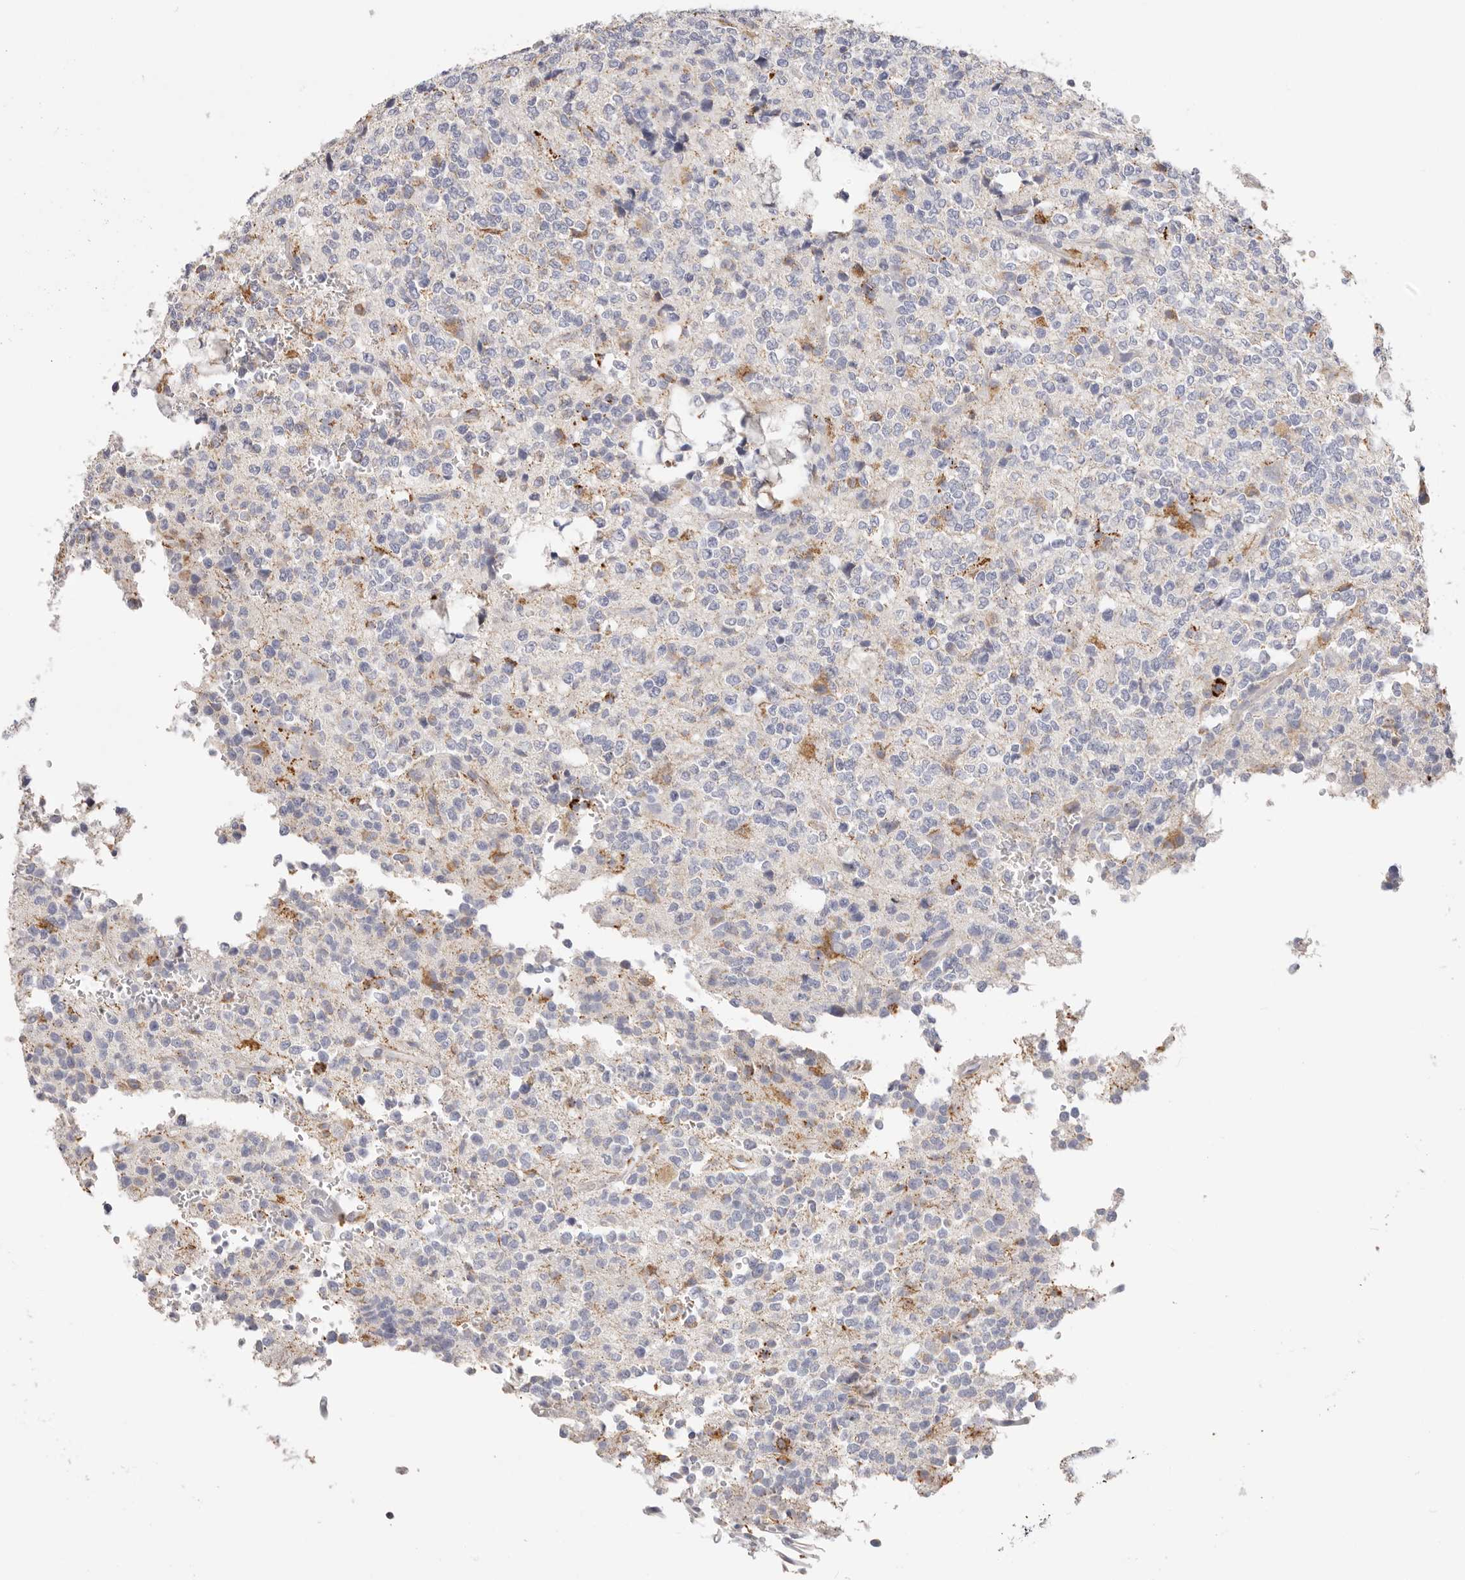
{"staining": {"intensity": "moderate", "quantity": "<25%", "location": "cytoplasmic/membranous"}, "tissue": "glioma", "cell_type": "Tumor cells", "image_type": "cancer", "snomed": [{"axis": "morphology", "description": "Glioma, malignant, High grade"}, {"axis": "topography", "description": "Brain"}], "caption": "DAB (3,3'-diaminobenzidine) immunohistochemical staining of malignant glioma (high-grade) displays moderate cytoplasmic/membranous protein positivity in about <25% of tumor cells.", "gene": "STKLD1", "patient": {"sex": "female", "age": 62}}